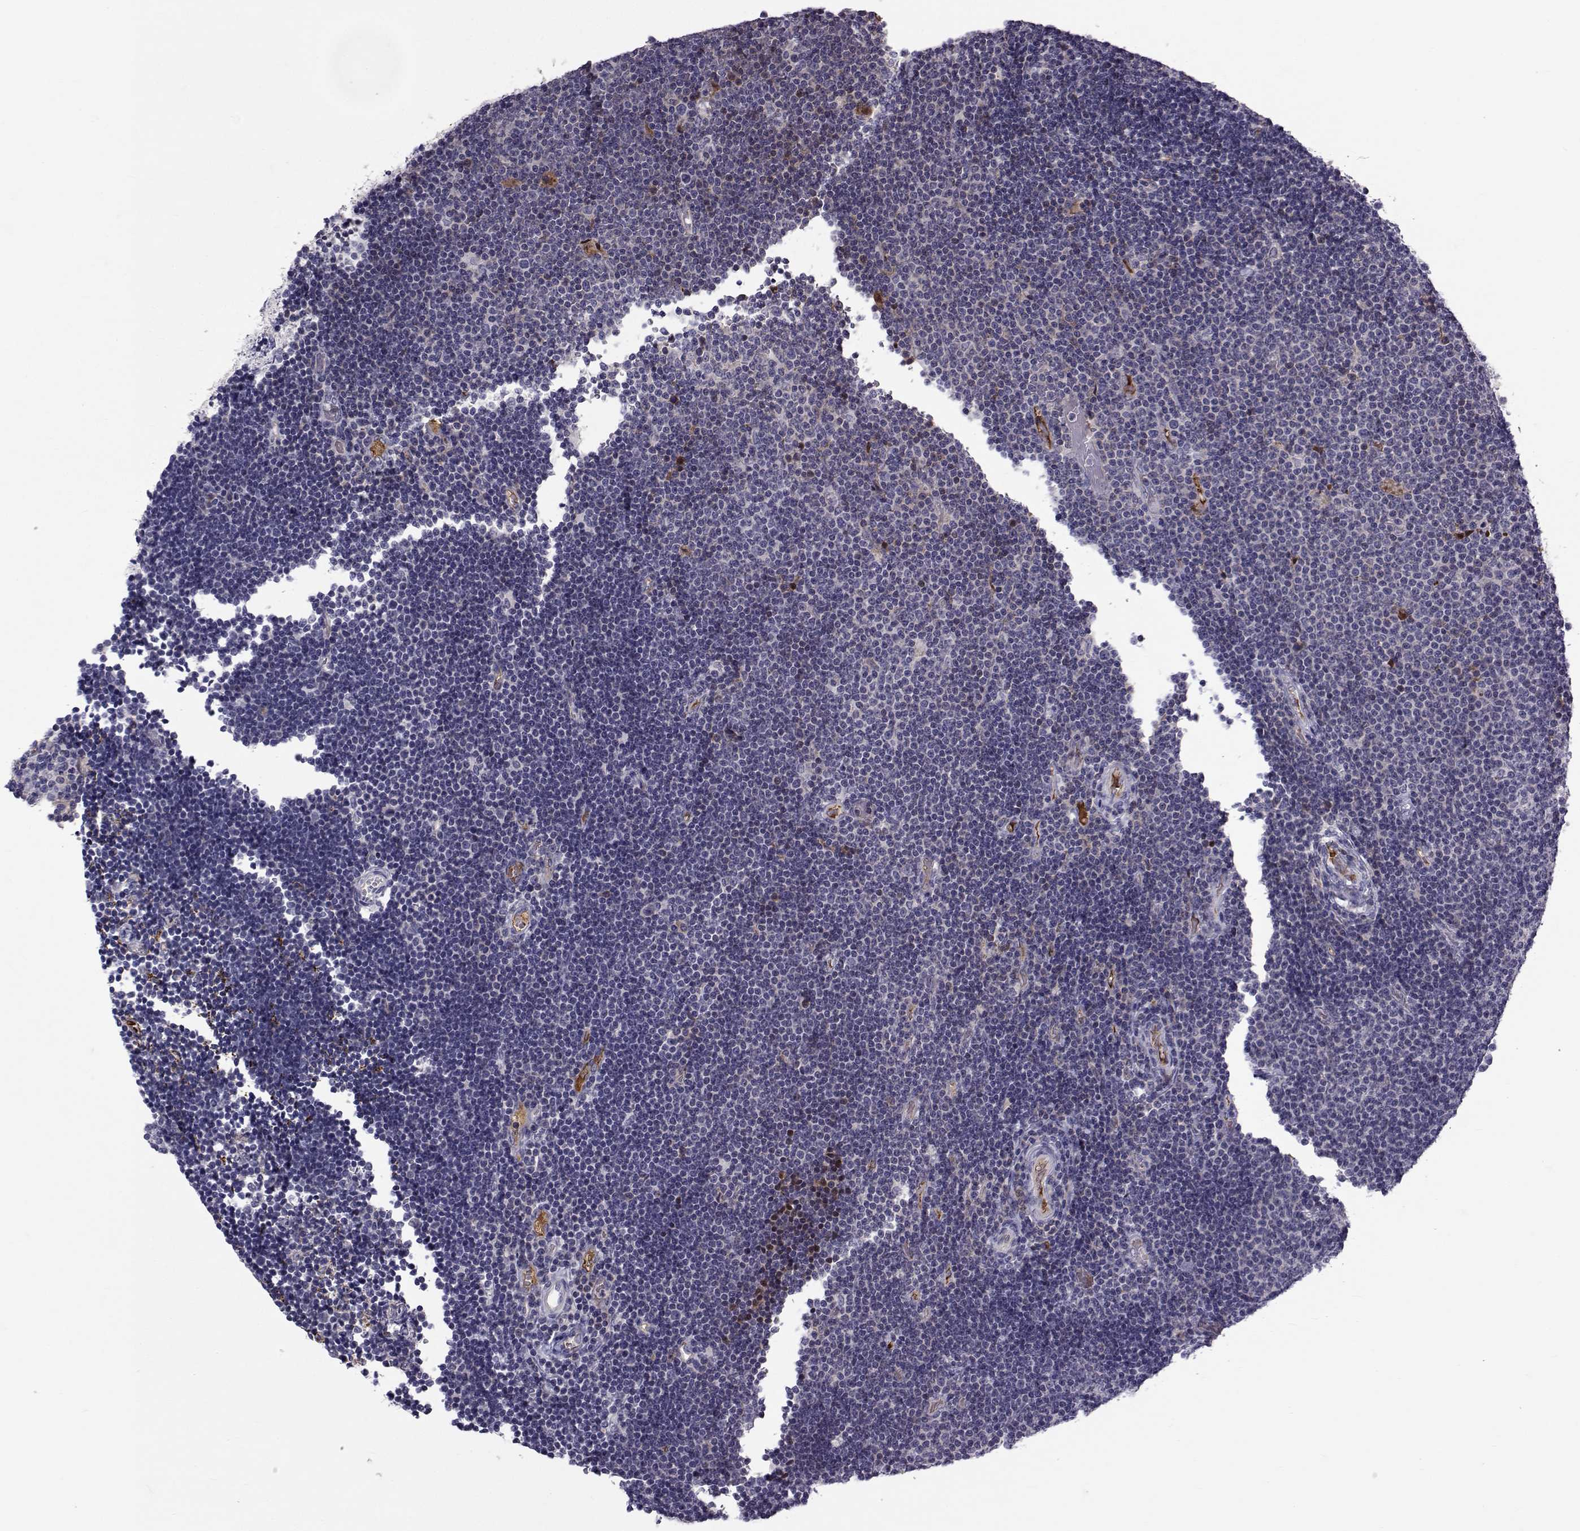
{"staining": {"intensity": "negative", "quantity": "none", "location": "none"}, "tissue": "lymphoma", "cell_type": "Tumor cells", "image_type": "cancer", "snomed": [{"axis": "morphology", "description": "Malignant lymphoma, non-Hodgkin's type, Low grade"}, {"axis": "topography", "description": "Brain"}], "caption": "The immunohistochemistry photomicrograph has no significant positivity in tumor cells of lymphoma tissue. (Stains: DAB (3,3'-diaminobenzidine) immunohistochemistry with hematoxylin counter stain, Microscopy: brightfield microscopy at high magnification).", "gene": "TNFRSF11B", "patient": {"sex": "female", "age": 66}}